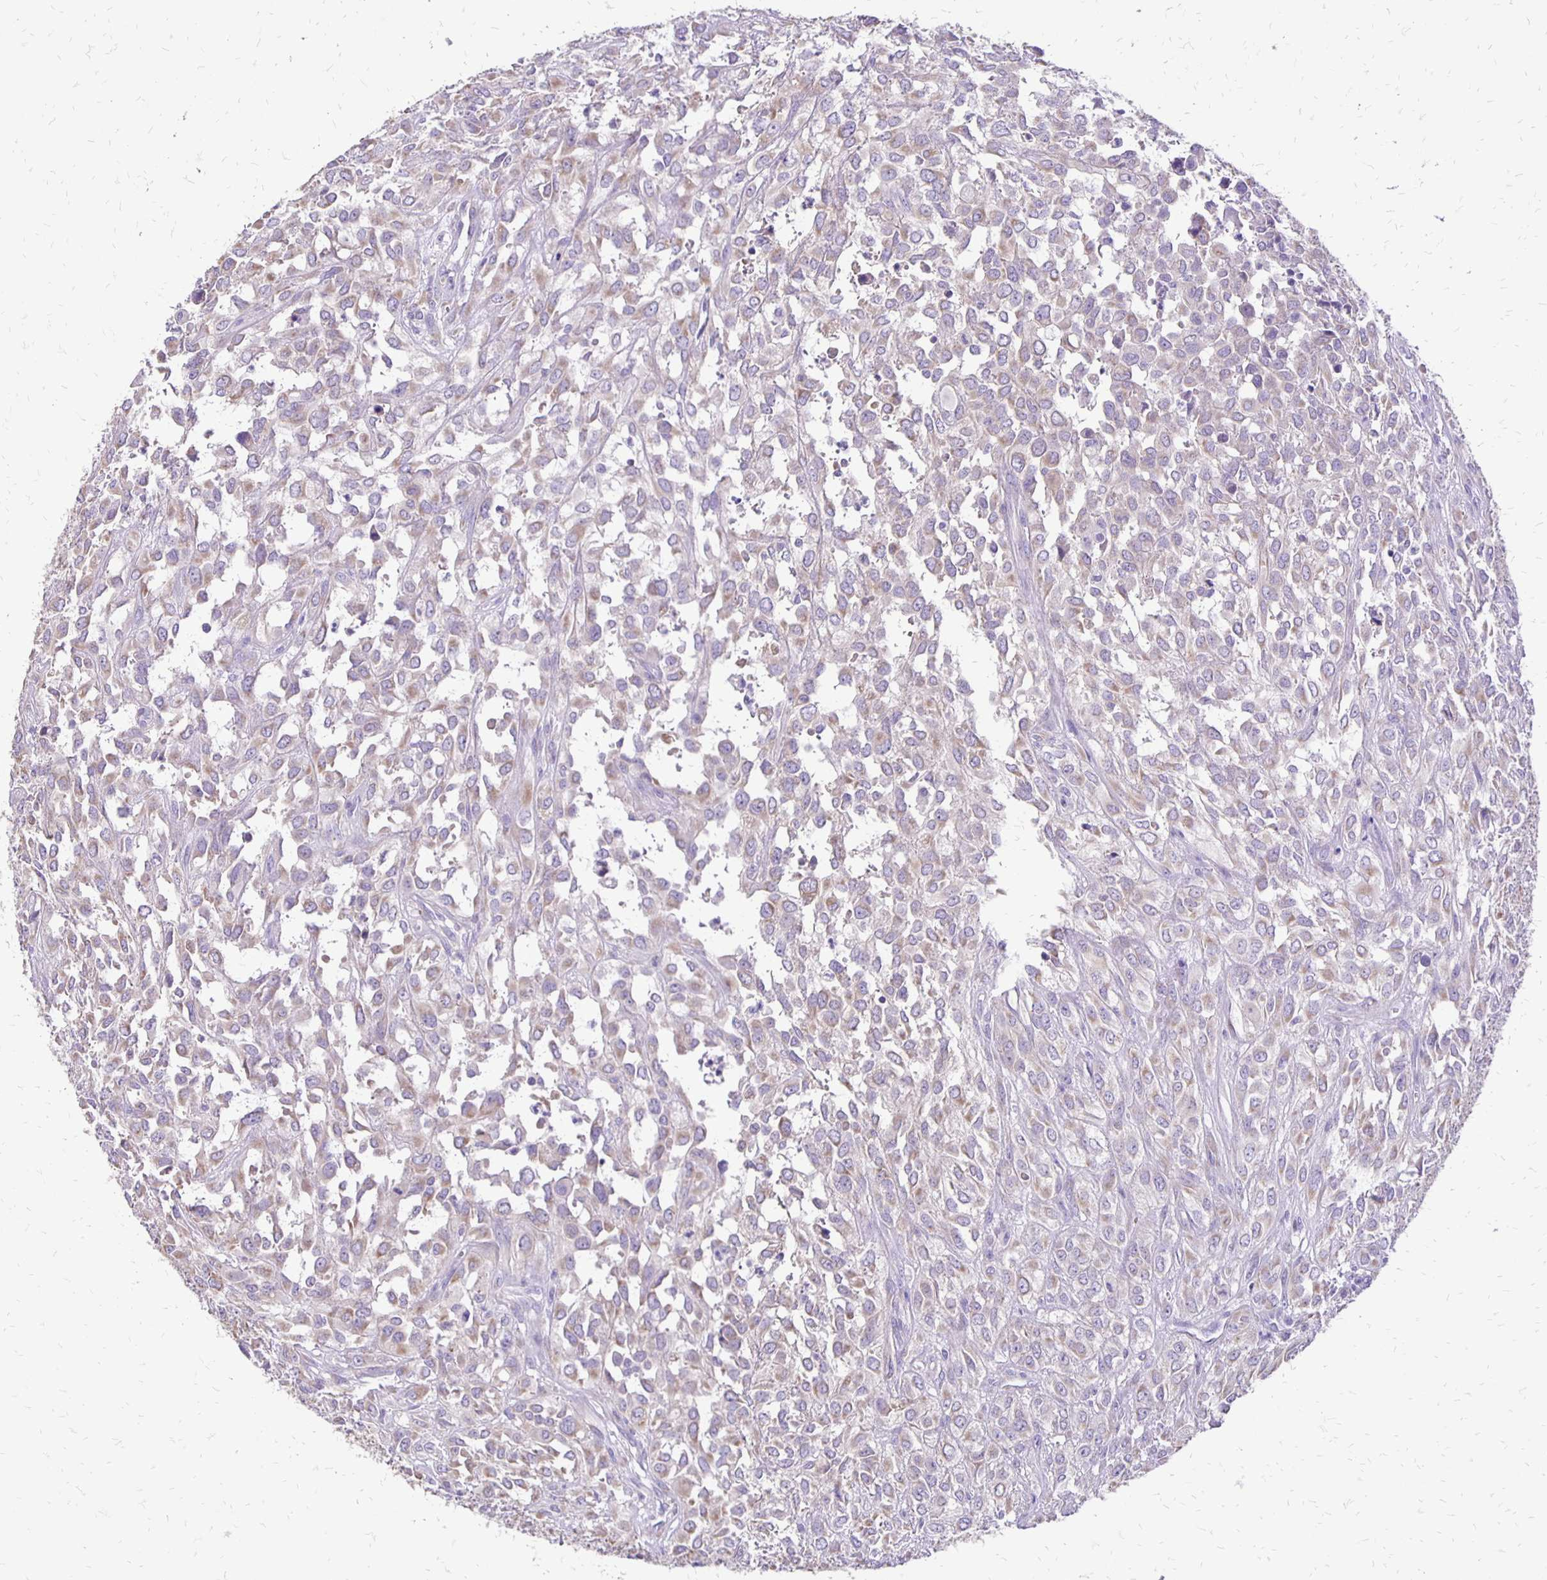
{"staining": {"intensity": "weak", "quantity": "25%-75%", "location": "cytoplasmic/membranous"}, "tissue": "urothelial cancer", "cell_type": "Tumor cells", "image_type": "cancer", "snomed": [{"axis": "morphology", "description": "Urothelial carcinoma, High grade"}, {"axis": "topography", "description": "Urinary bladder"}], "caption": "Protein expression analysis of human high-grade urothelial carcinoma reveals weak cytoplasmic/membranous staining in about 25%-75% of tumor cells.", "gene": "ANKRD45", "patient": {"sex": "male", "age": 67}}